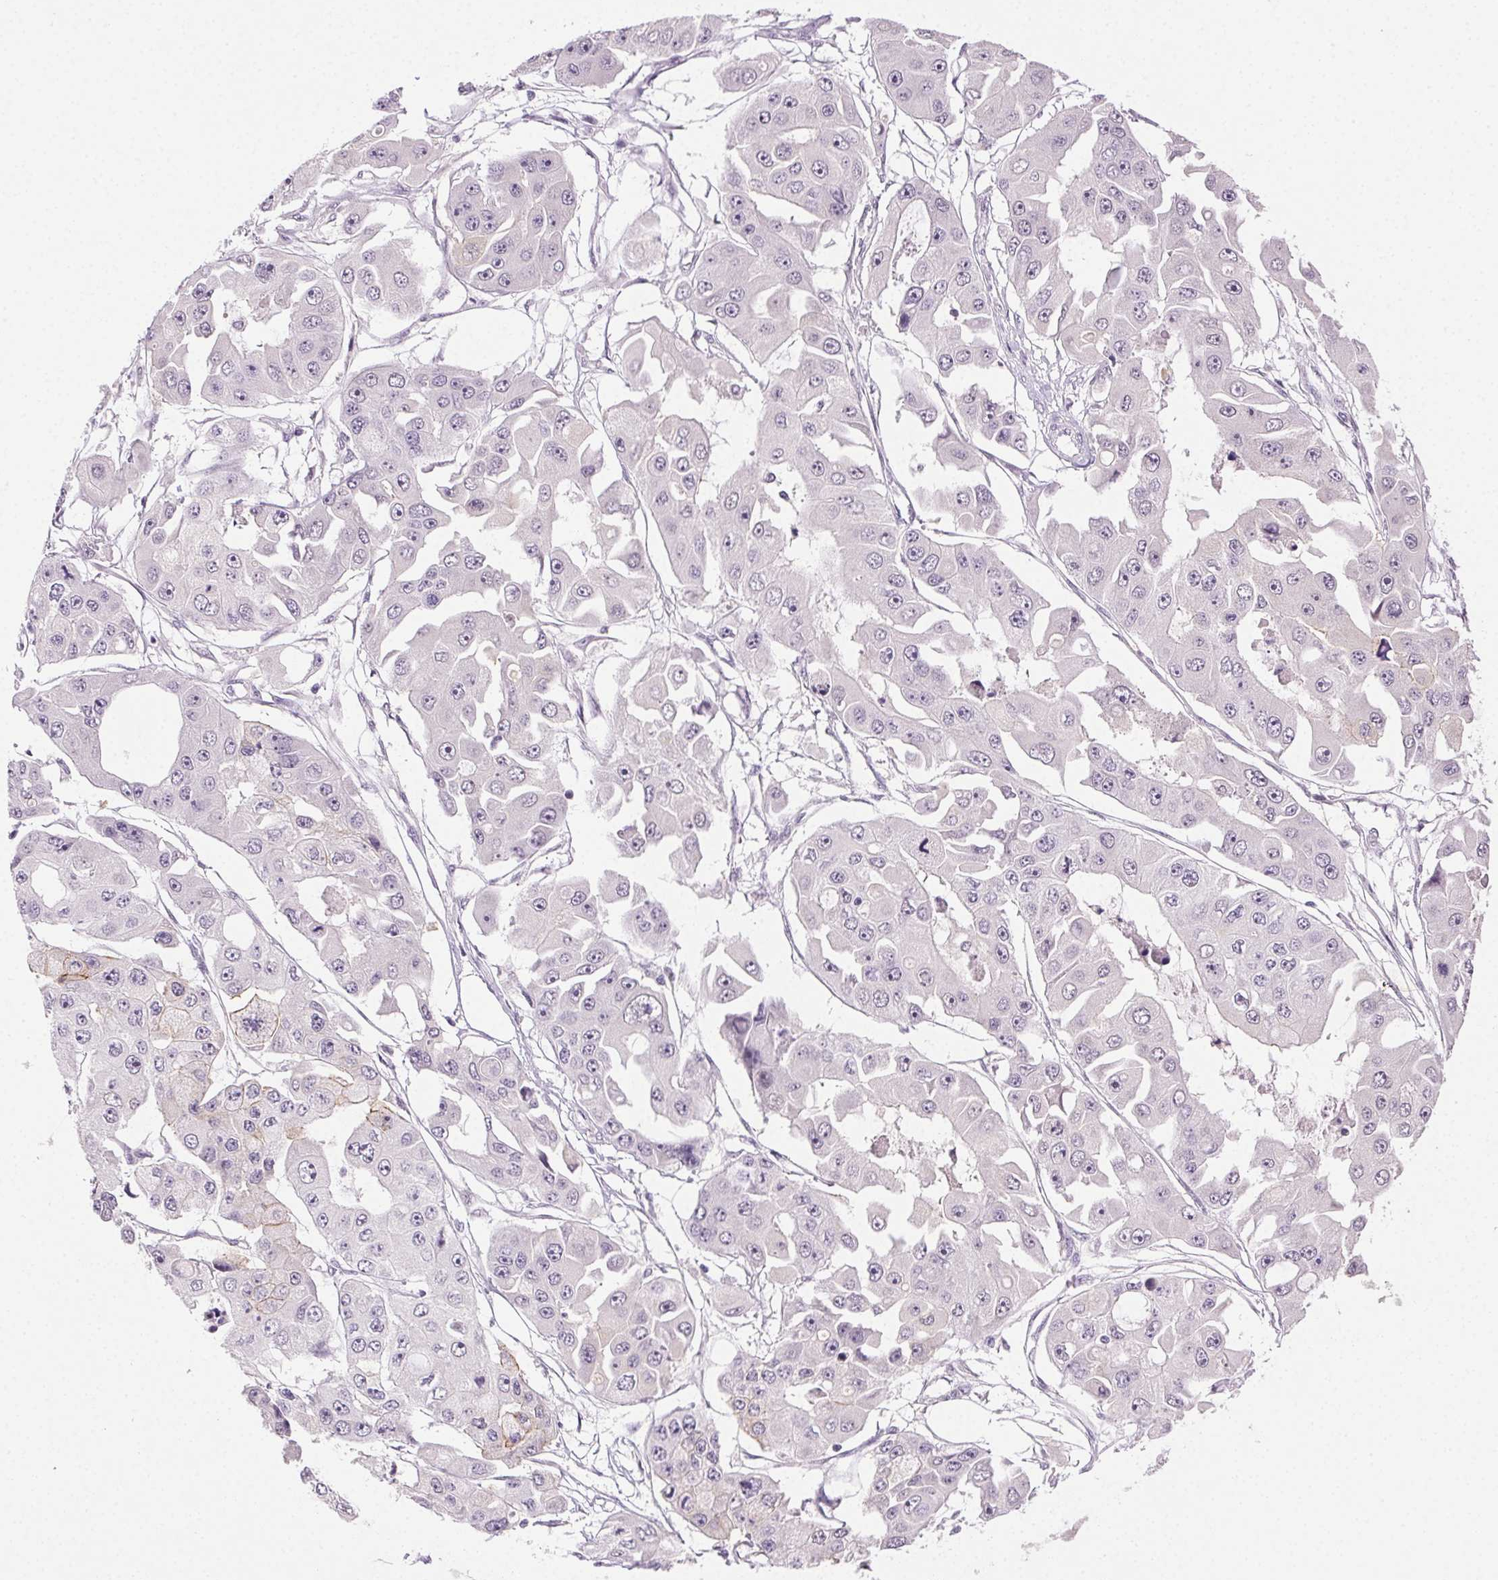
{"staining": {"intensity": "negative", "quantity": "none", "location": "none"}, "tissue": "ovarian cancer", "cell_type": "Tumor cells", "image_type": "cancer", "snomed": [{"axis": "morphology", "description": "Cystadenocarcinoma, serous, NOS"}, {"axis": "topography", "description": "Ovary"}], "caption": "A photomicrograph of human ovarian cancer (serous cystadenocarcinoma) is negative for staining in tumor cells.", "gene": "CLDN10", "patient": {"sex": "female", "age": 56}}